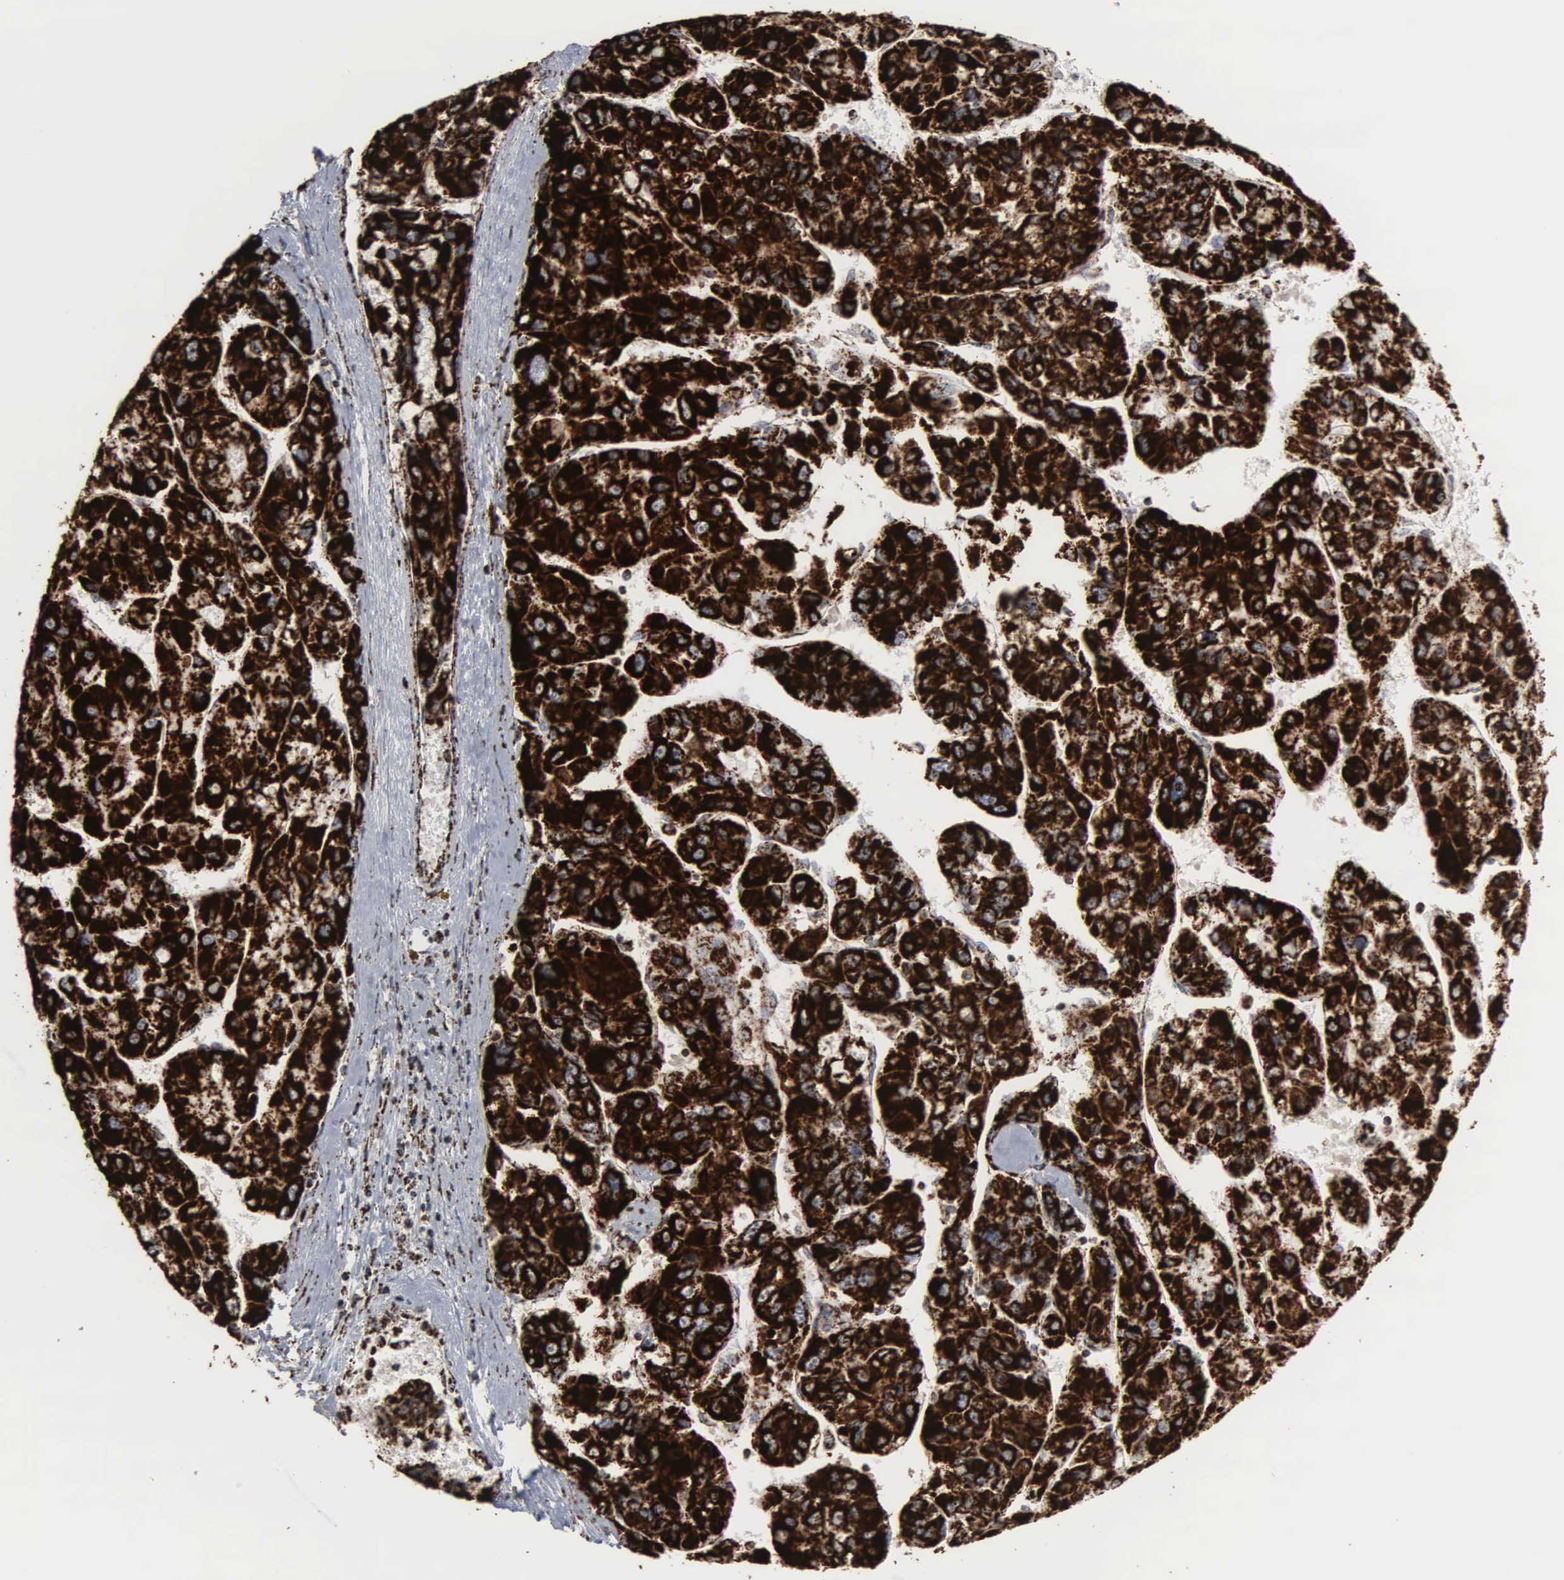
{"staining": {"intensity": "strong", "quantity": ">75%", "location": "cytoplasmic/membranous"}, "tissue": "liver cancer", "cell_type": "Tumor cells", "image_type": "cancer", "snomed": [{"axis": "morphology", "description": "Carcinoma, Hepatocellular, NOS"}, {"axis": "topography", "description": "Liver"}], "caption": "DAB immunohistochemical staining of hepatocellular carcinoma (liver) shows strong cytoplasmic/membranous protein positivity in about >75% of tumor cells.", "gene": "HSPA9", "patient": {"sex": "male", "age": 64}}